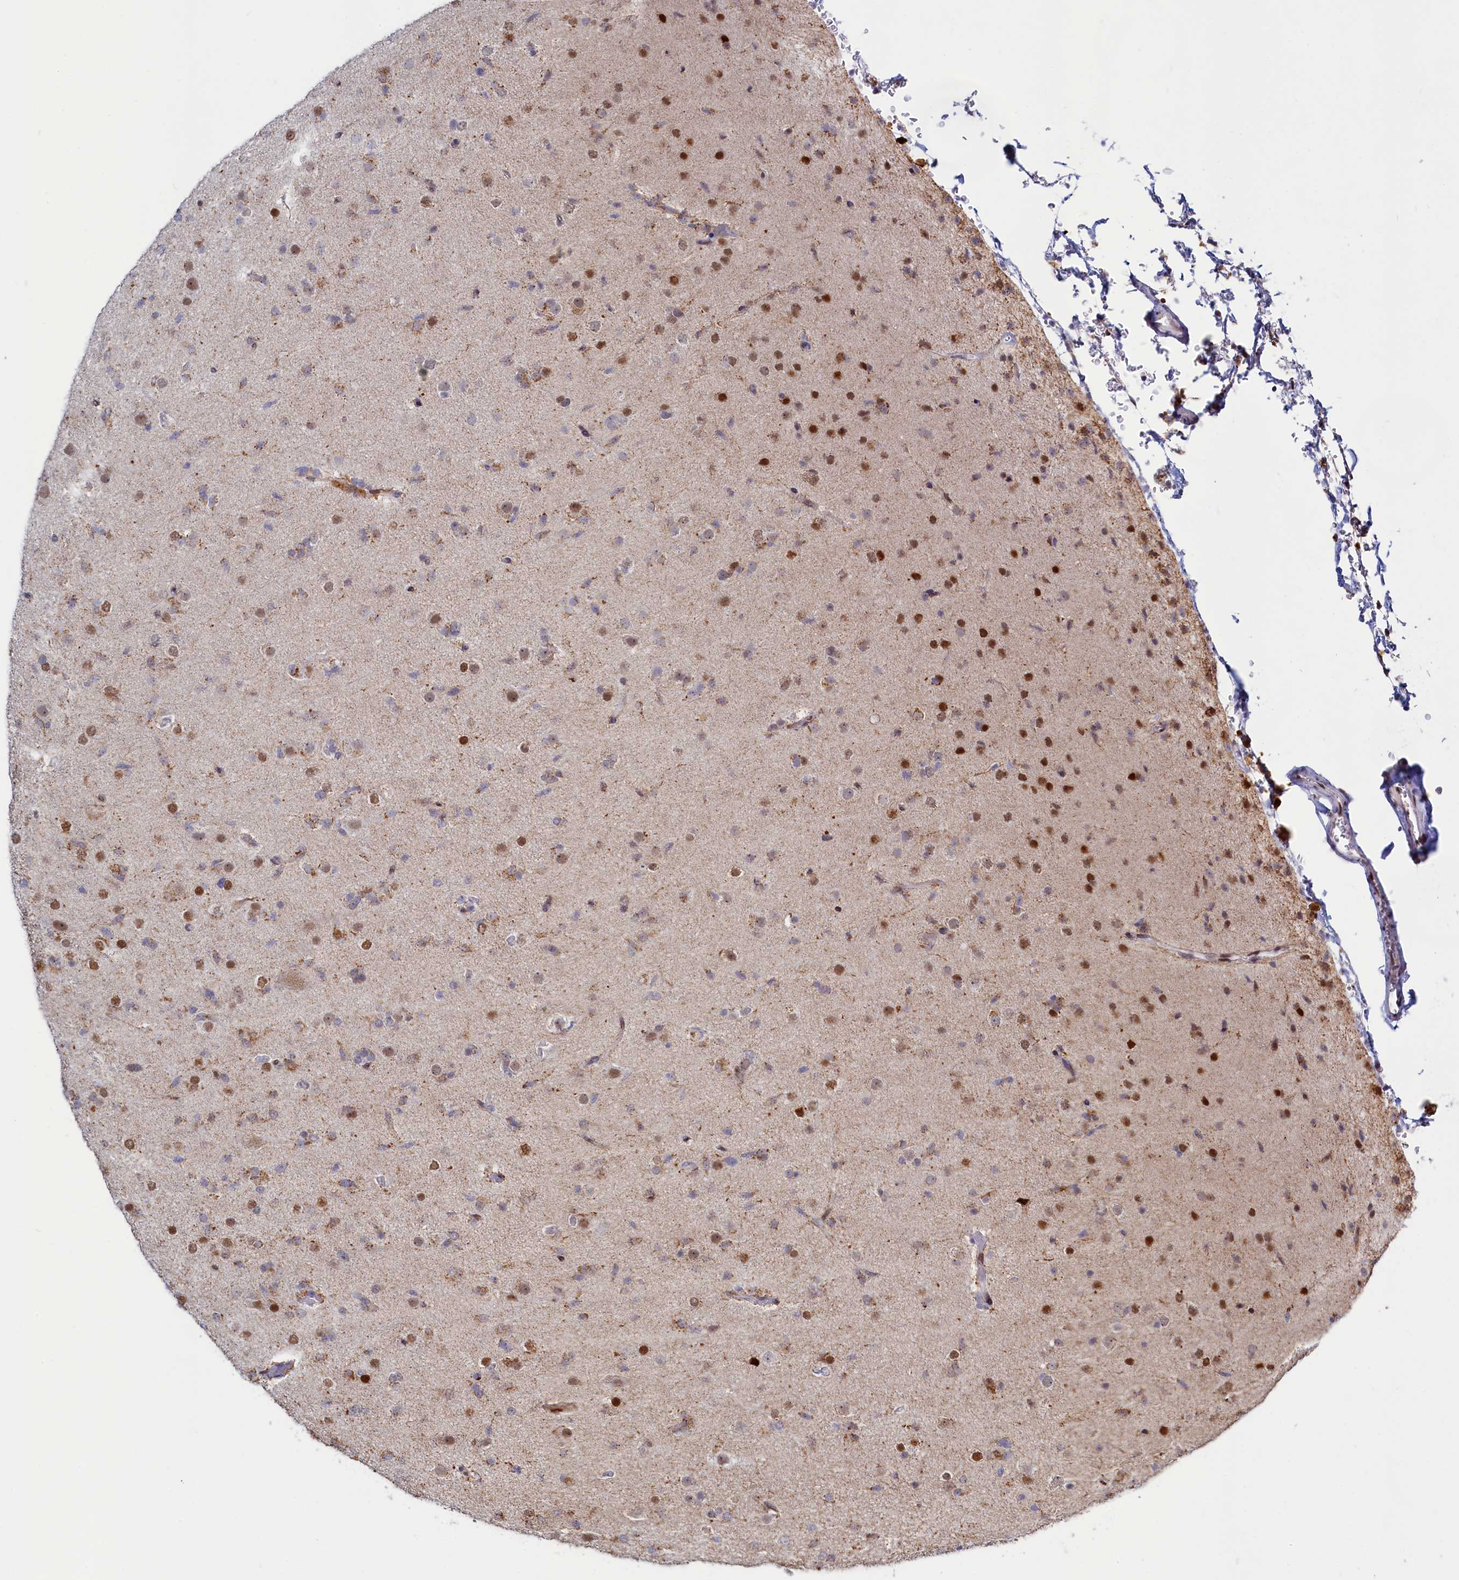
{"staining": {"intensity": "strong", "quantity": "25%-75%", "location": "nuclear"}, "tissue": "glioma", "cell_type": "Tumor cells", "image_type": "cancer", "snomed": [{"axis": "morphology", "description": "Glioma, malignant, Low grade"}, {"axis": "topography", "description": "Brain"}], "caption": "This photomicrograph displays immunohistochemistry staining of human glioma, with high strong nuclear expression in approximately 25%-75% of tumor cells.", "gene": "HDGFL3", "patient": {"sex": "male", "age": 65}}